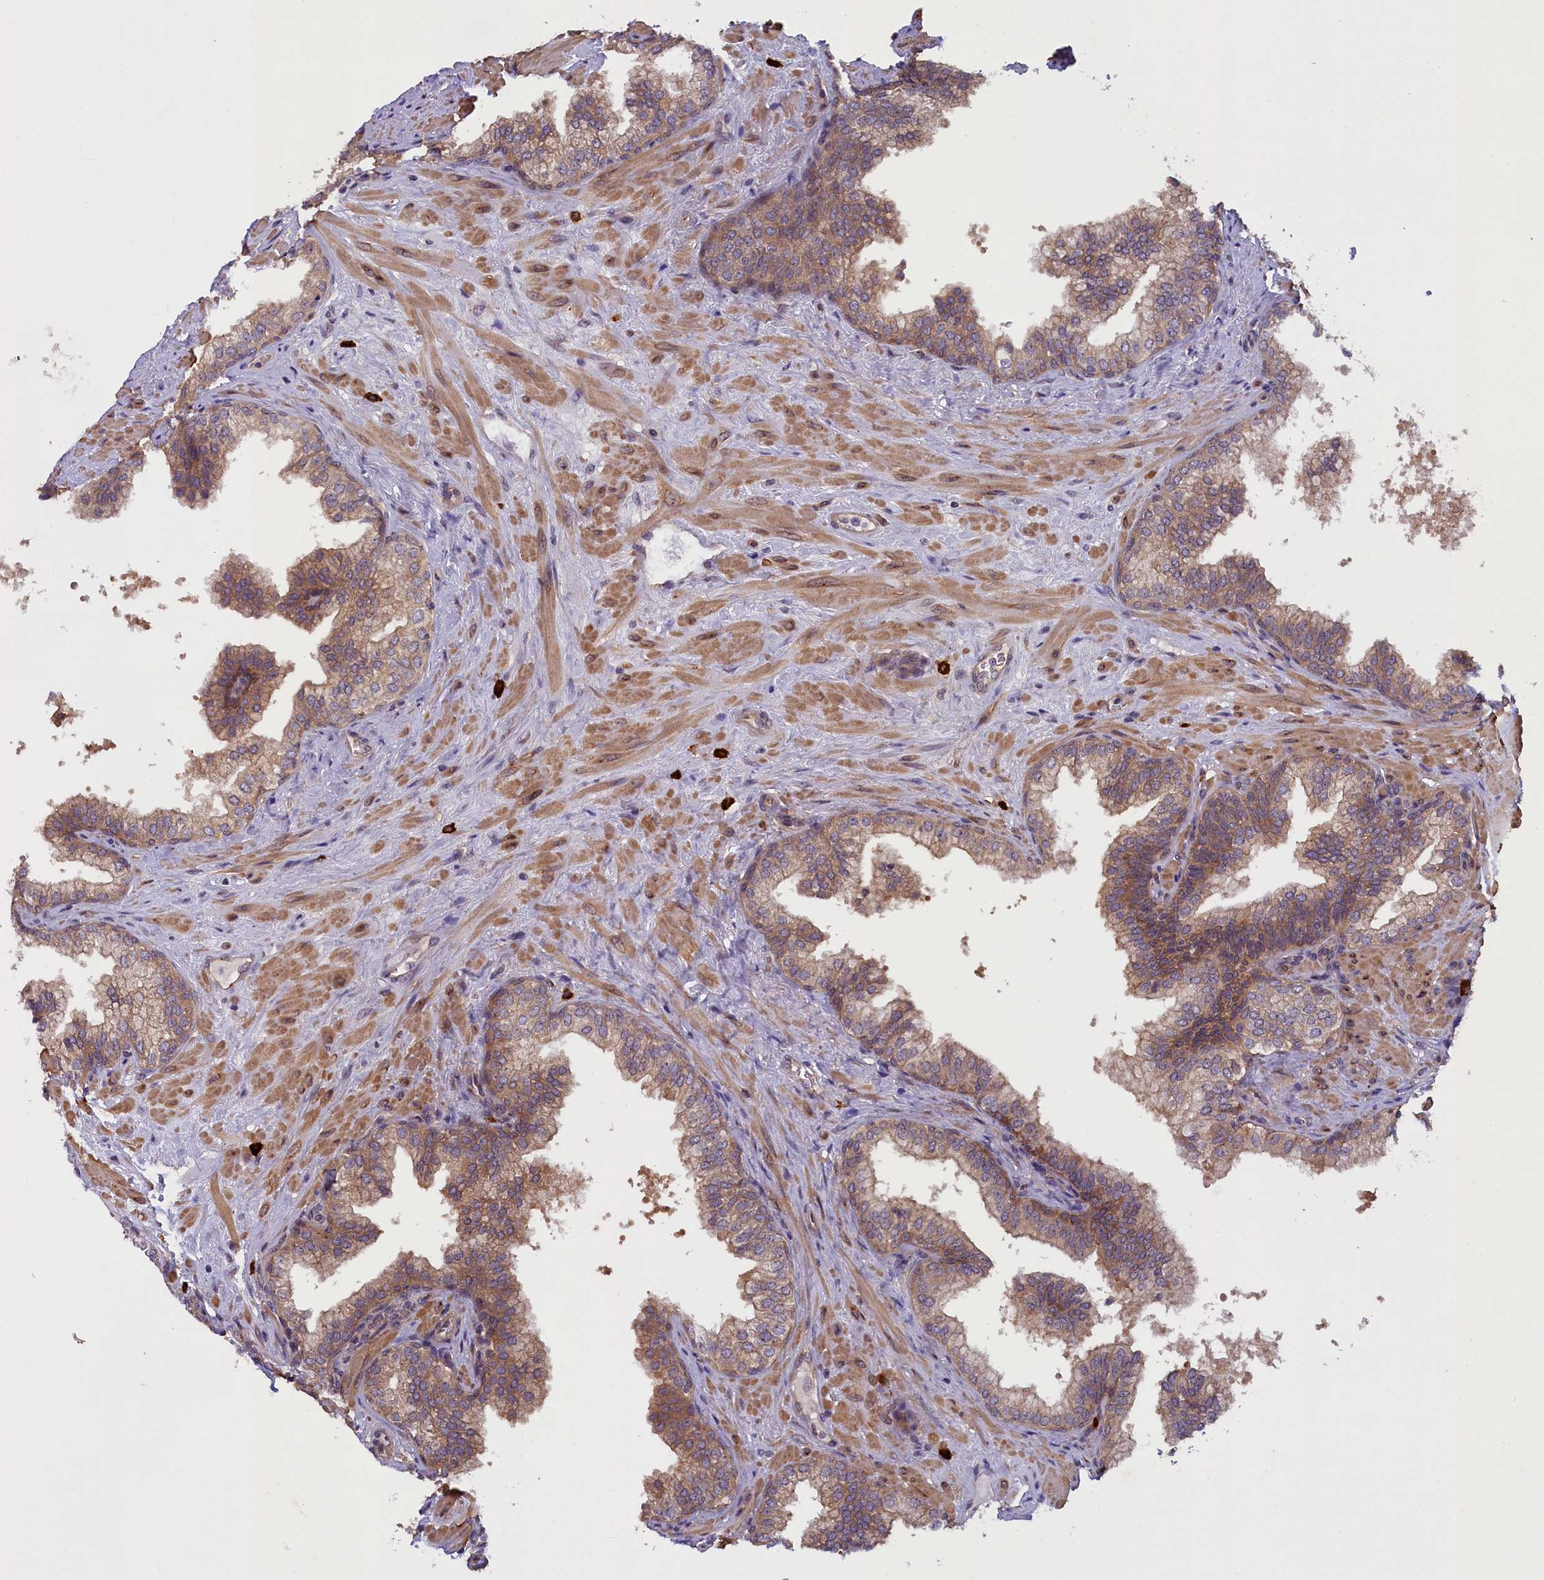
{"staining": {"intensity": "moderate", "quantity": ">75%", "location": "cytoplasmic/membranous"}, "tissue": "prostate", "cell_type": "Glandular cells", "image_type": "normal", "snomed": [{"axis": "morphology", "description": "Normal tissue, NOS"}, {"axis": "topography", "description": "Prostate"}], "caption": "The micrograph displays immunohistochemical staining of unremarkable prostate. There is moderate cytoplasmic/membranous staining is seen in about >75% of glandular cells.", "gene": "CCDC9B", "patient": {"sex": "male", "age": 60}}